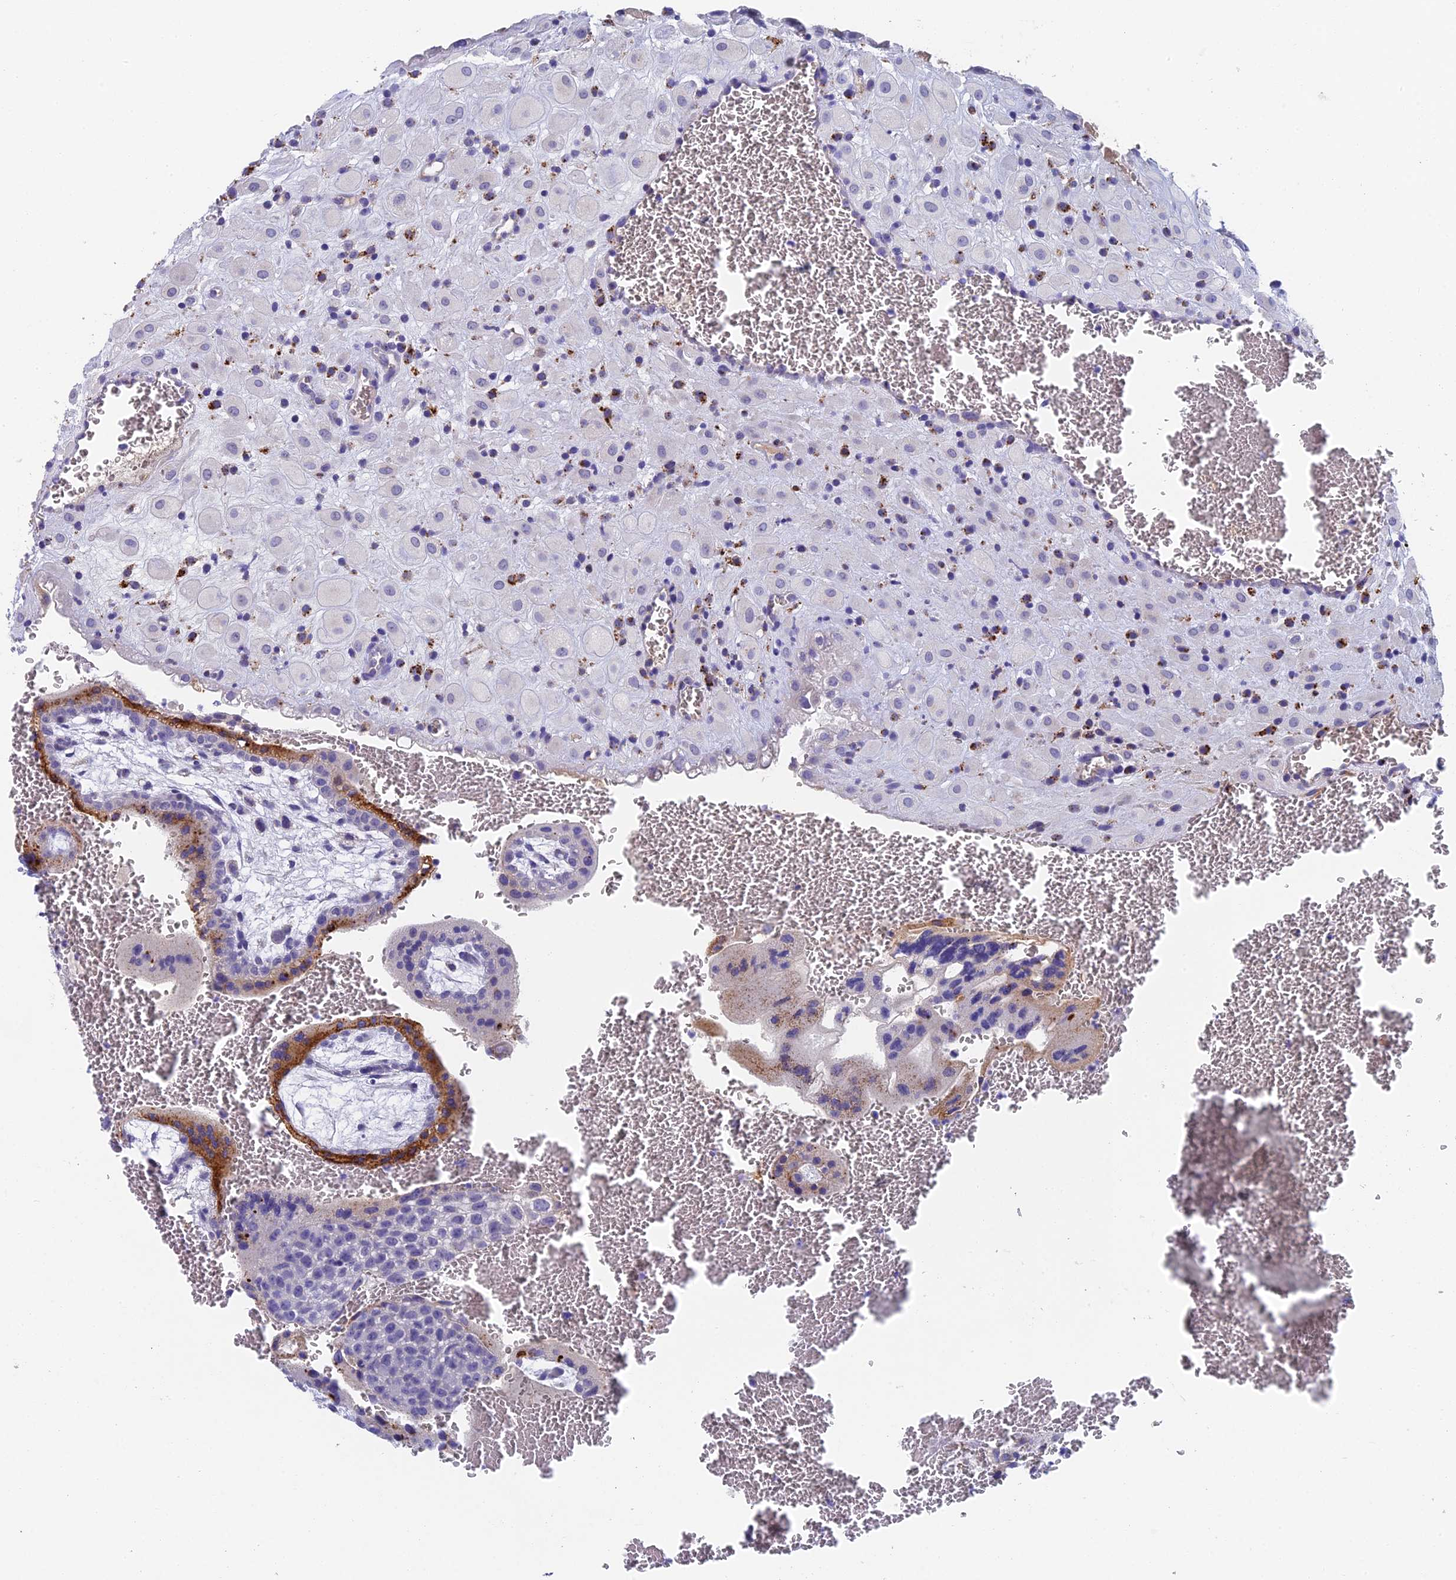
{"staining": {"intensity": "negative", "quantity": "none", "location": "none"}, "tissue": "placenta", "cell_type": "Decidual cells", "image_type": "normal", "snomed": [{"axis": "morphology", "description": "Normal tissue, NOS"}, {"axis": "topography", "description": "Placenta"}], "caption": "IHC of benign placenta shows no staining in decidual cells. (Brightfield microscopy of DAB IHC at high magnification).", "gene": "ADAMTS13", "patient": {"sex": "female", "age": 35}}